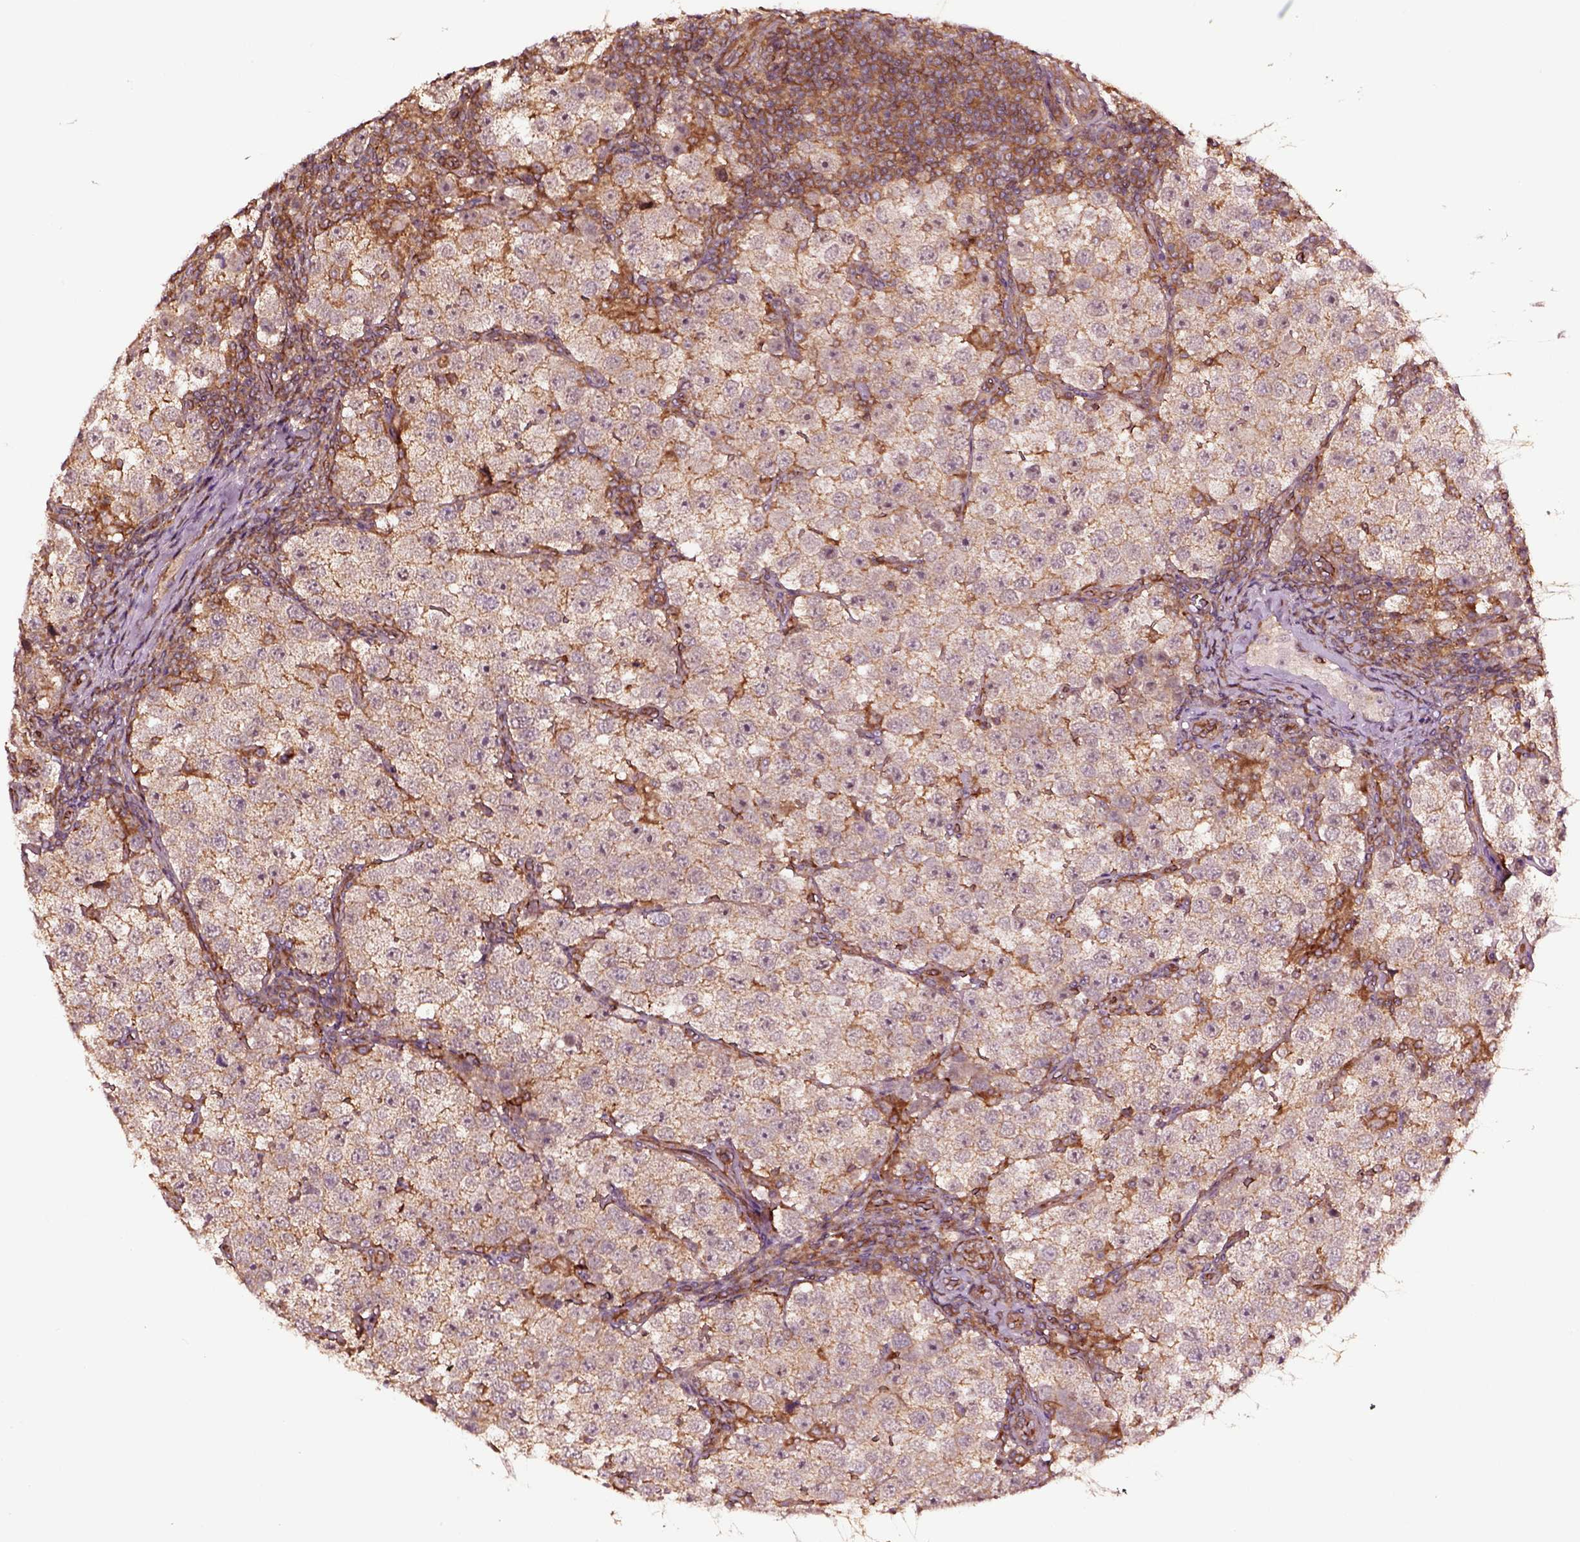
{"staining": {"intensity": "moderate", "quantity": ">75%", "location": "cytoplasmic/membranous"}, "tissue": "testis cancer", "cell_type": "Tumor cells", "image_type": "cancer", "snomed": [{"axis": "morphology", "description": "Seminoma, NOS"}, {"axis": "topography", "description": "Testis"}], "caption": "Immunohistochemistry of seminoma (testis) shows medium levels of moderate cytoplasmic/membranous positivity in approximately >75% of tumor cells. (DAB (3,3'-diaminobenzidine) = brown stain, brightfield microscopy at high magnification).", "gene": "RASSF5", "patient": {"sex": "male", "age": 37}}